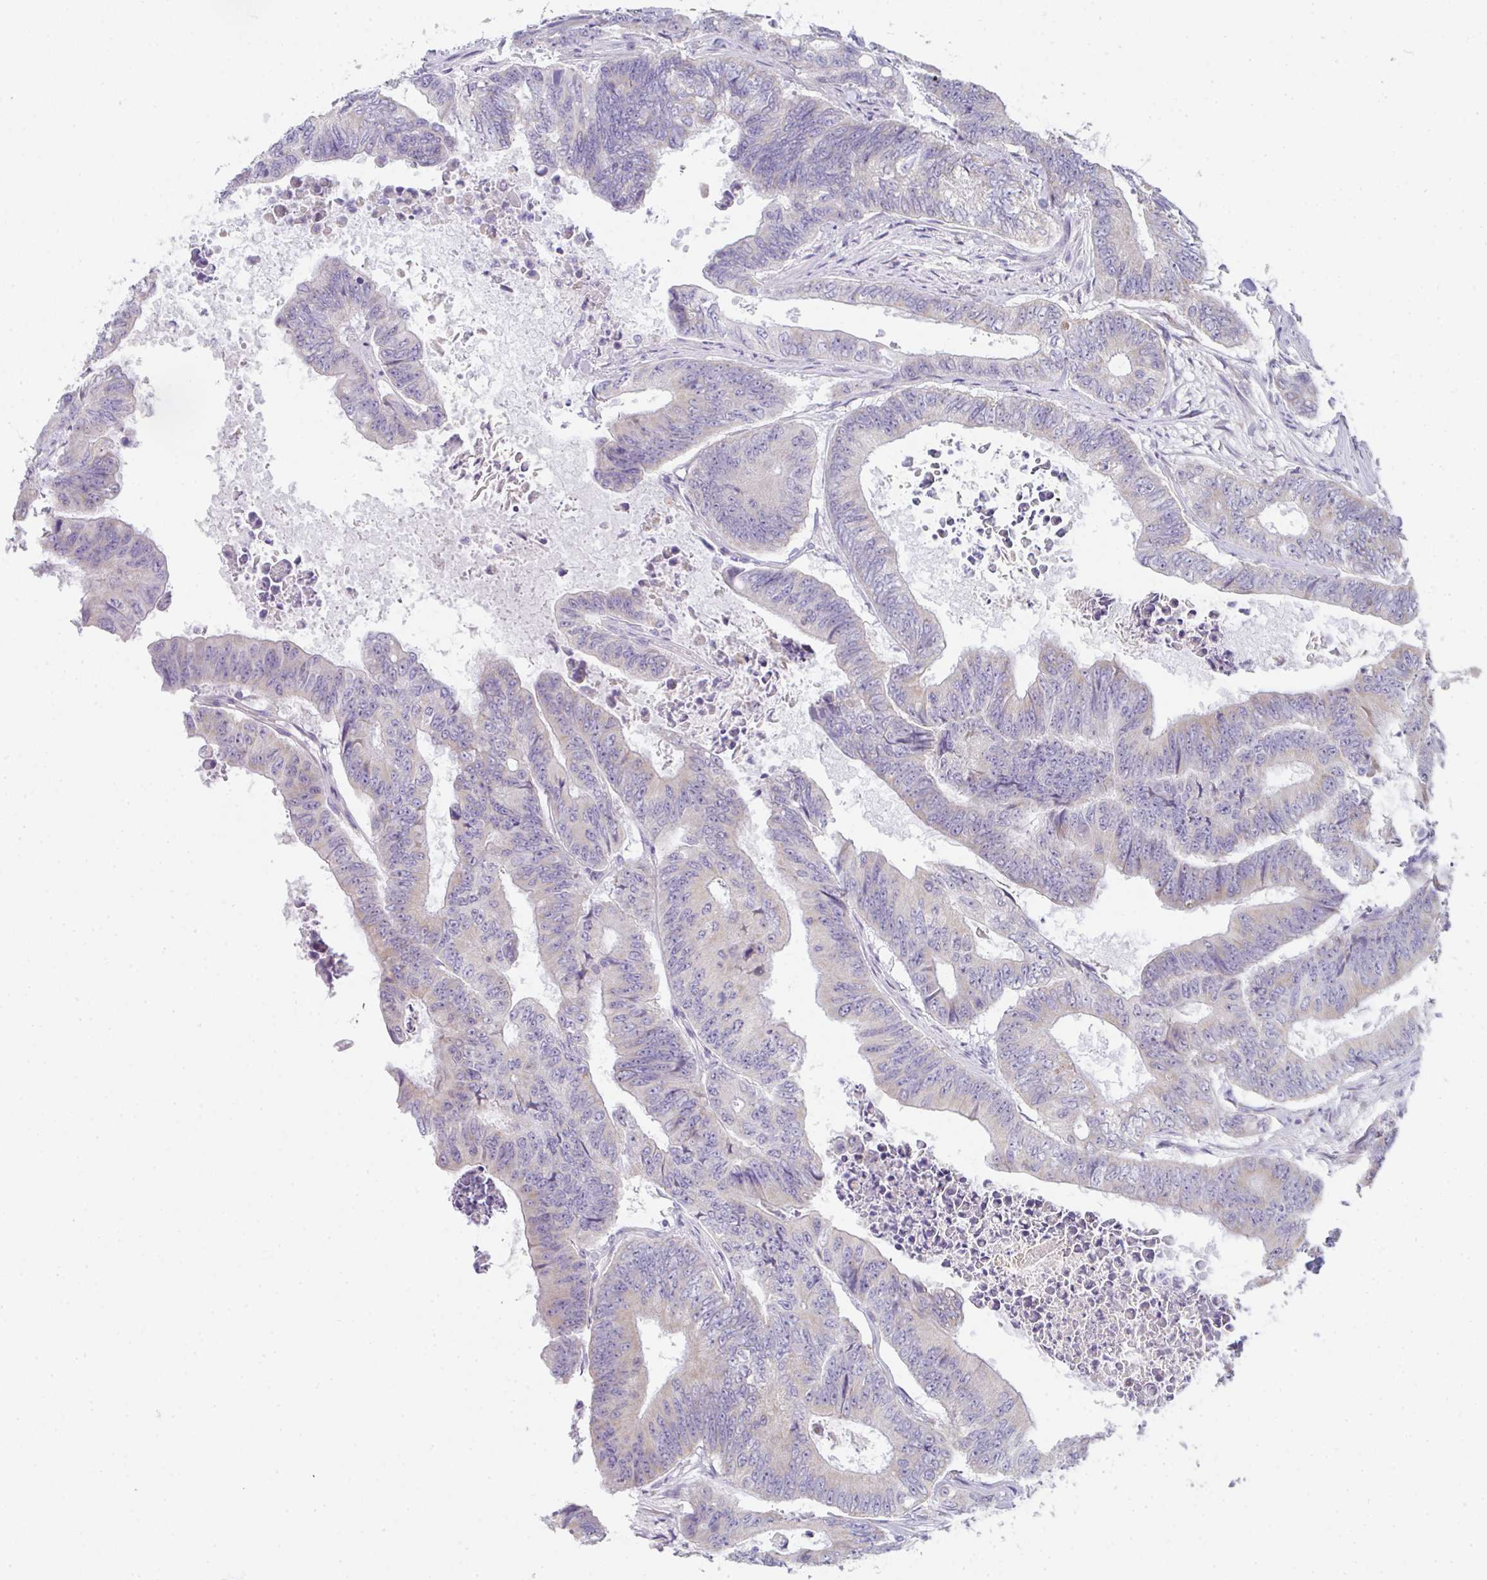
{"staining": {"intensity": "weak", "quantity": "<25%", "location": "cytoplasmic/membranous"}, "tissue": "colorectal cancer", "cell_type": "Tumor cells", "image_type": "cancer", "snomed": [{"axis": "morphology", "description": "Adenocarcinoma, NOS"}, {"axis": "topography", "description": "Colon"}], "caption": "The histopathology image reveals no significant expression in tumor cells of colorectal cancer.", "gene": "CACNA1S", "patient": {"sex": "female", "age": 48}}